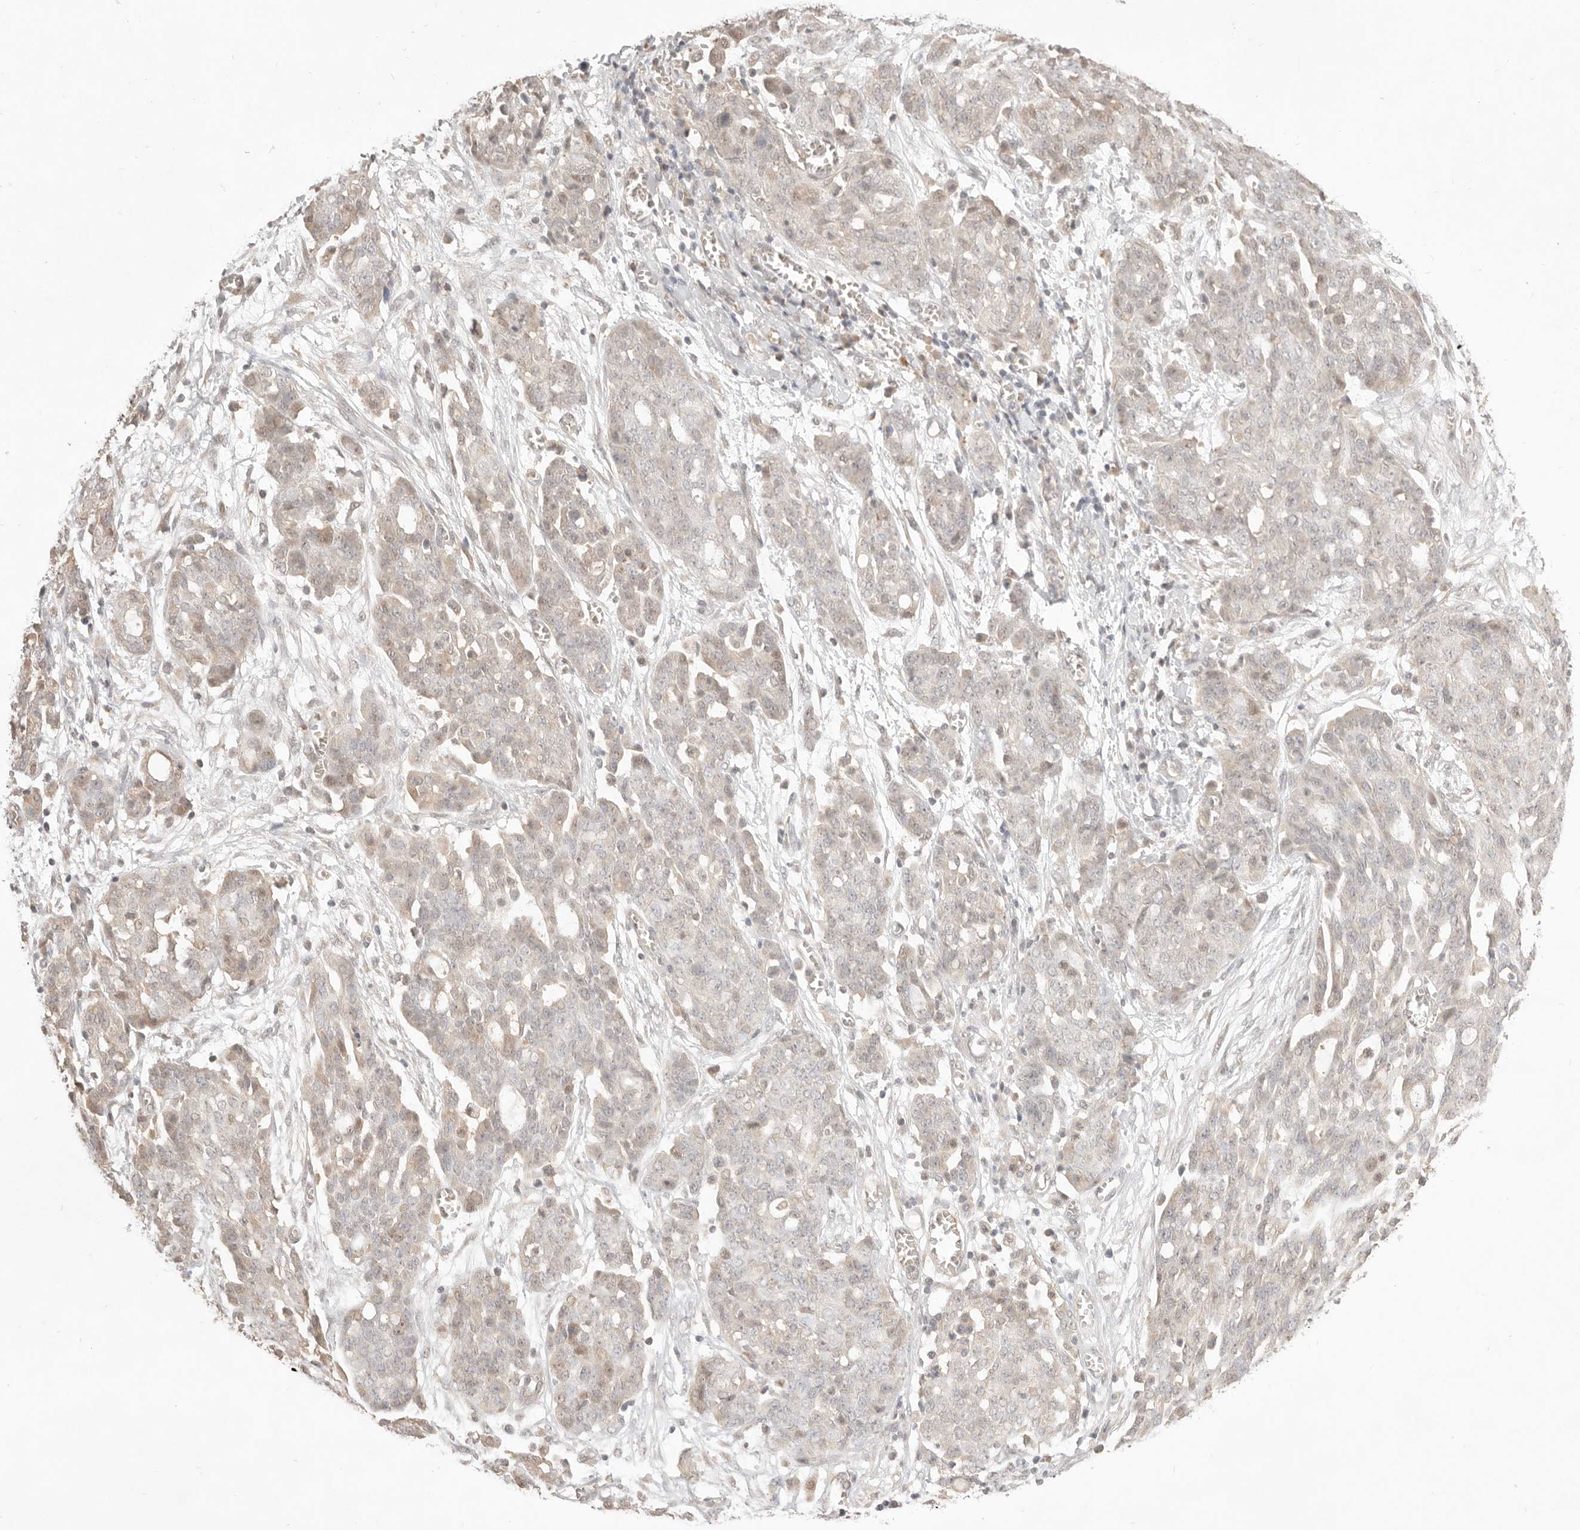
{"staining": {"intensity": "weak", "quantity": ">75%", "location": "nuclear"}, "tissue": "ovarian cancer", "cell_type": "Tumor cells", "image_type": "cancer", "snomed": [{"axis": "morphology", "description": "Cystadenocarcinoma, serous, NOS"}, {"axis": "topography", "description": "Soft tissue"}, {"axis": "topography", "description": "Ovary"}], "caption": "This image displays ovarian cancer (serous cystadenocarcinoma) stained with IHC to label a protein in brown. The nuclear of tumor cells show weak positivity for the protein. Nuclei are counter-stained blue.", "gene": "MEP1A", "patient": {"sex": "female", "age": 57}}